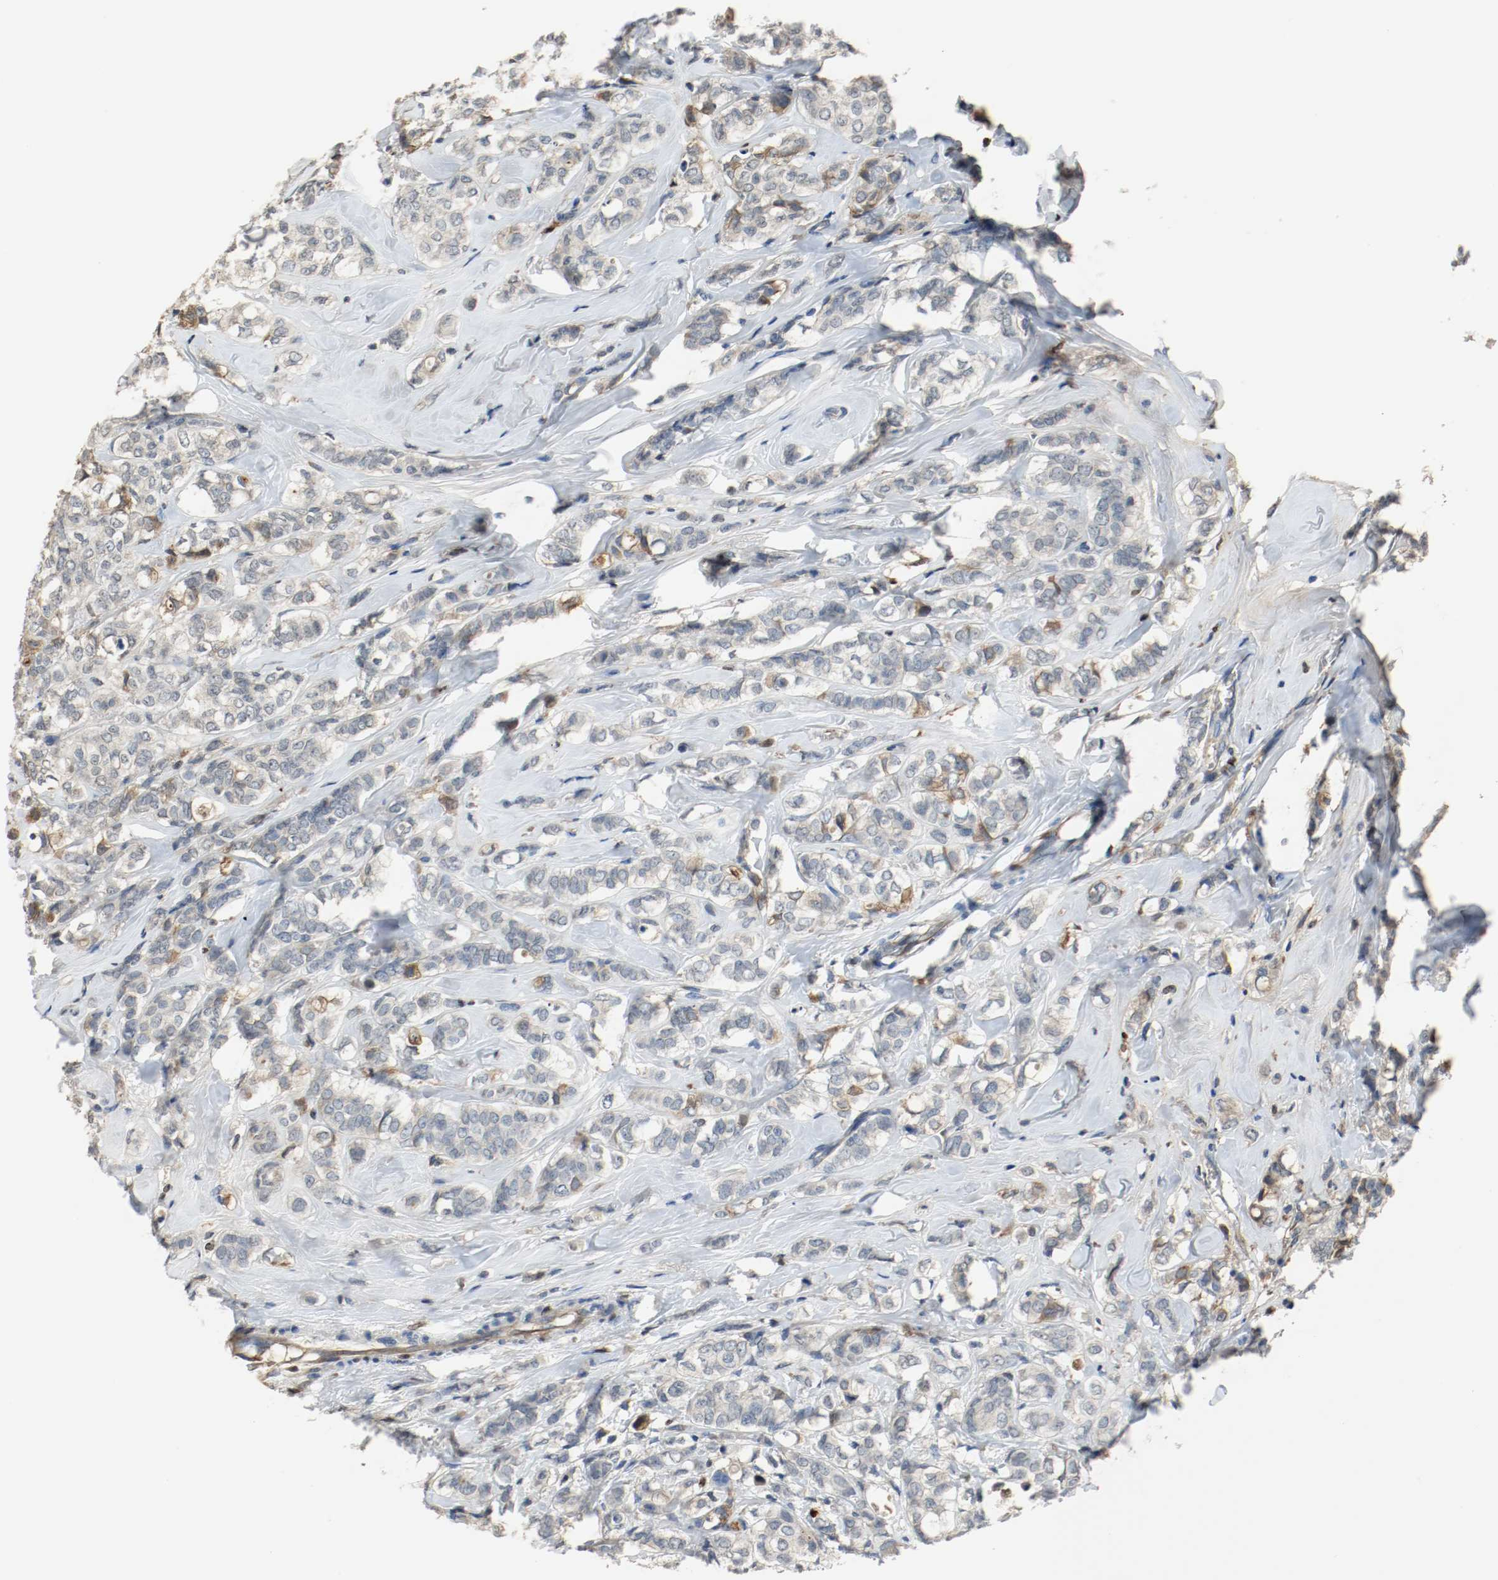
{"staining": {"intensity": "moderate", "quantity": "<25%", "location": "cytoplasmic/membranous"}, "tissue": "breast cancer", "cell_type": "Tumor cells", "image_type": "cancer", "snomed": [{"axis": "morphology", "description": "Lobular carcinoma"}, {"axis": "topography", "description": "Breast"}], "caption": "Immunohistochemical staining of human breast cancer (lobular carcinoma) exhibits moderate cytoplasmic/membranous protein positivity in approximately <25% of tumor cells.", "gene": "BLK", "patient": {"sex": "female", "age": 60}}